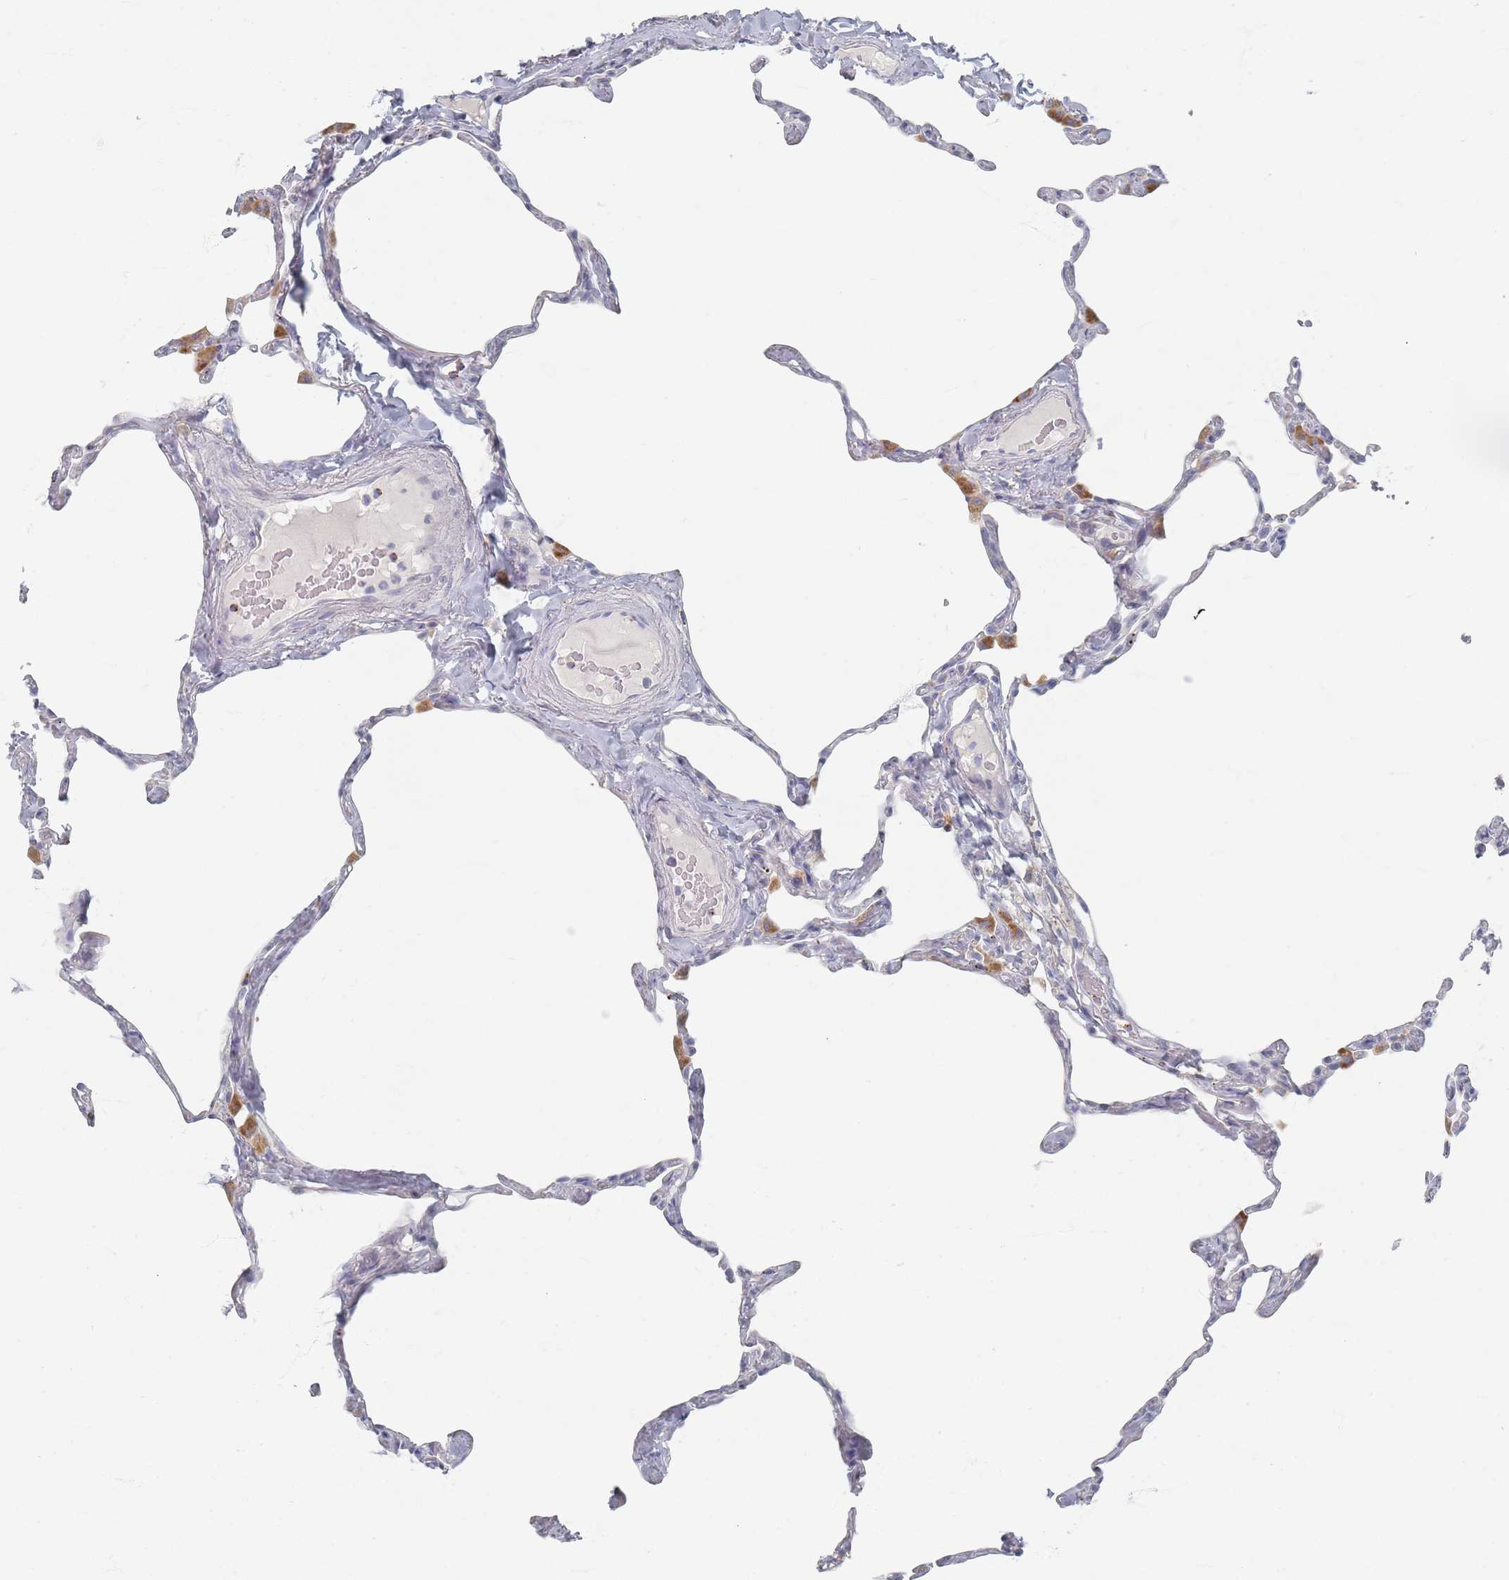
{"staining": {"intensity": "negative", "quantity": "none", "location": "none"}, "tissue": "lung", "cell_type": "Alveolar cells", "image_type": "normal", "snomed": [{"axis": "morphology", "description": "Normal tissue, NOS"}, {"axis": "topography", "description": "Lung"}], "caption": "Lung was stained to show a protein in brown. There is no significant staining in alveolar cells. The staining is performed using DAB brown chromogen with nuclei counter-stained in using hematoxylin.", "gene": "ENSG00000251357", "patient": {"sex": "male", "age": 65}}